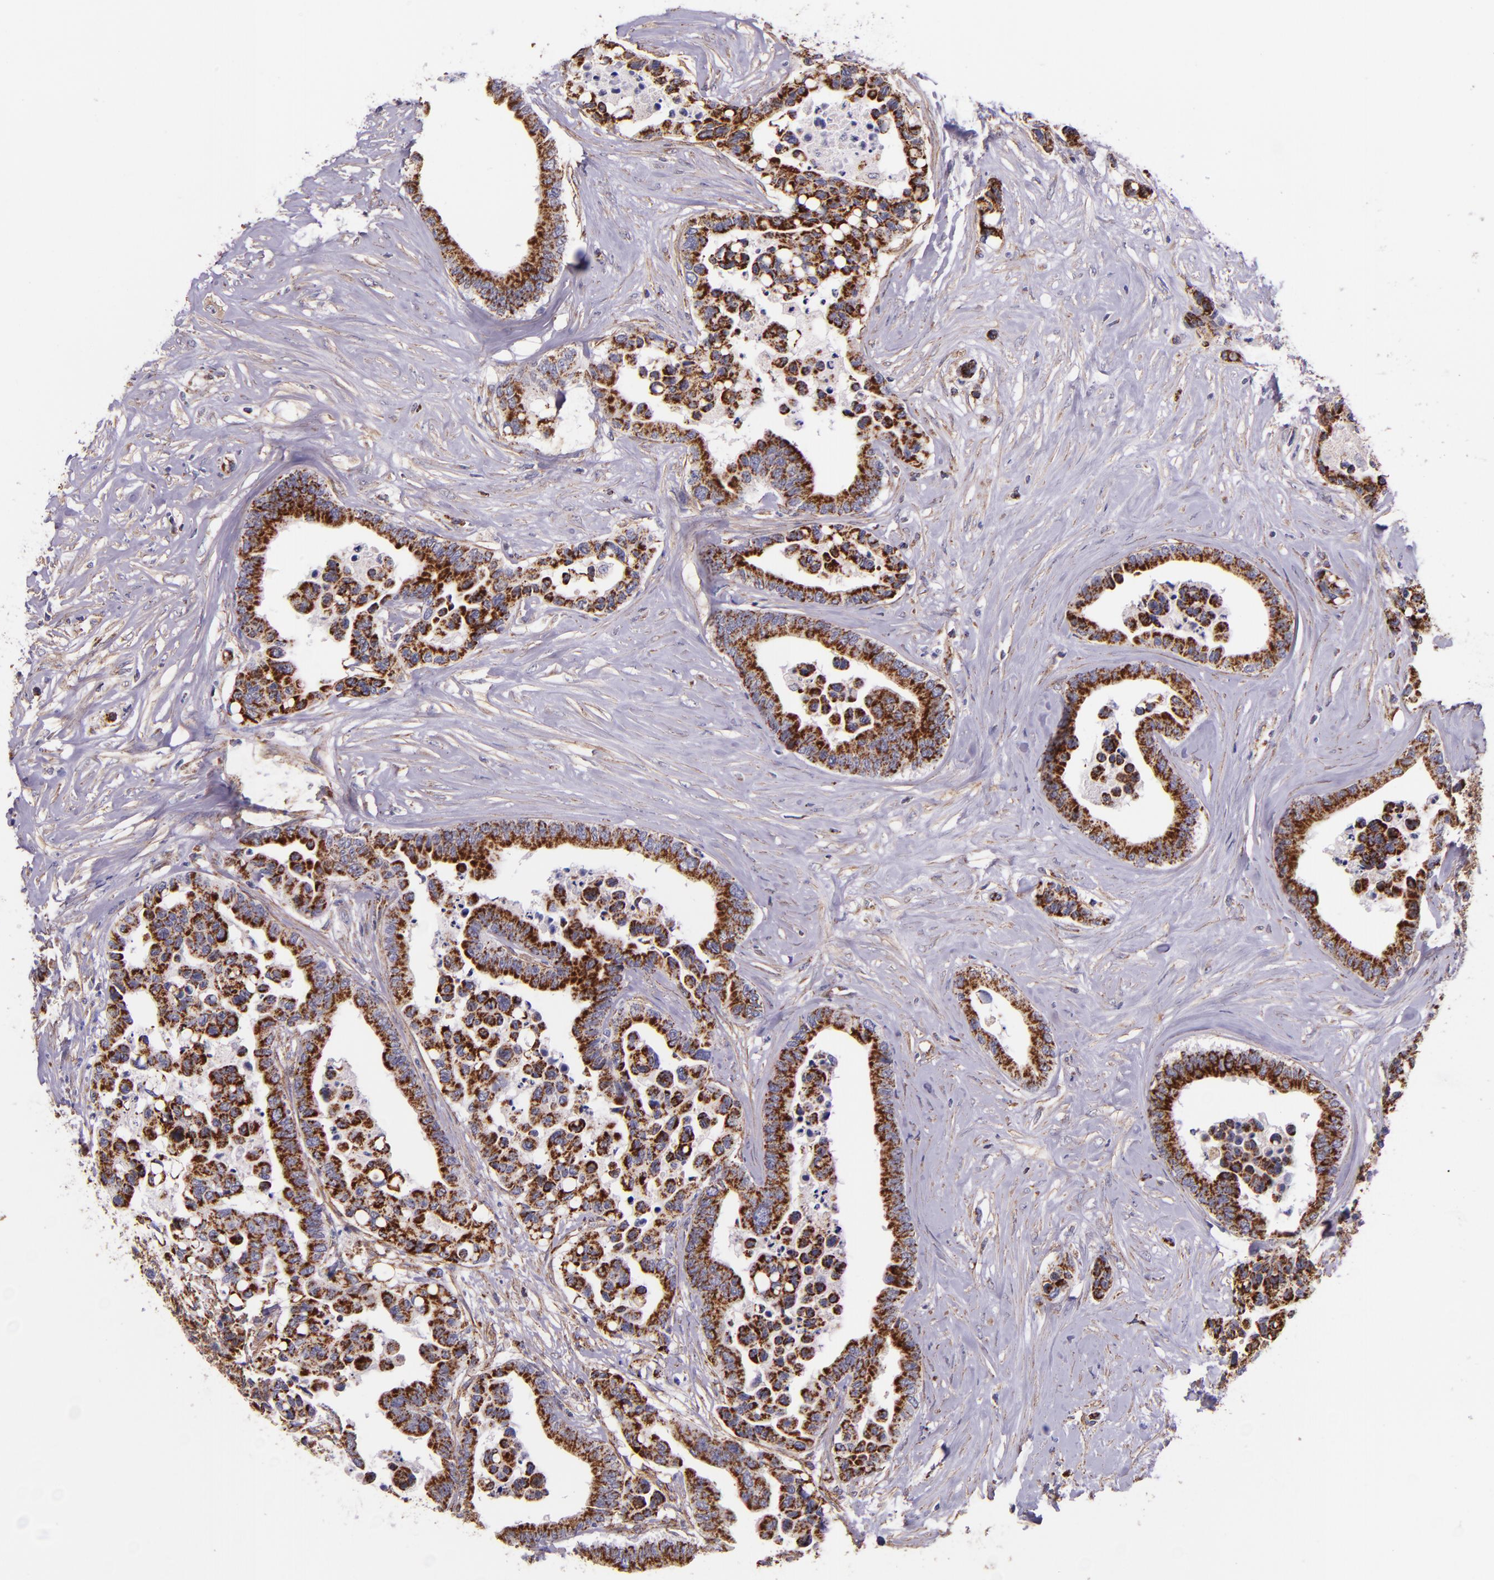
{"staining": {"intensity": "strong", "quantity": ">75%", "location": "cytoplasmic/membranous"}, "tissue": "colorectal cancer", "cell_type": "Tumor cells", "image_type": "cancer", "snomed": [{"axis": "morphology", "description": "Adenocarcinoma, NOS"}, {"axis": "topography", "description": "Colon"}], "caption": "Immunohistochemistry (IHC) image of neoplastic tissue: colorectal adenocarcinoma stained using immunohistochemistry demonstrates high levels of strong protein expression localized specifically in the cytoplasmic/membranous of tumor cells, appearing as a cytoplasmic/membranous brown color.", "gene": "IDH3G", "patient": {"sex": "male", "age": 82}}